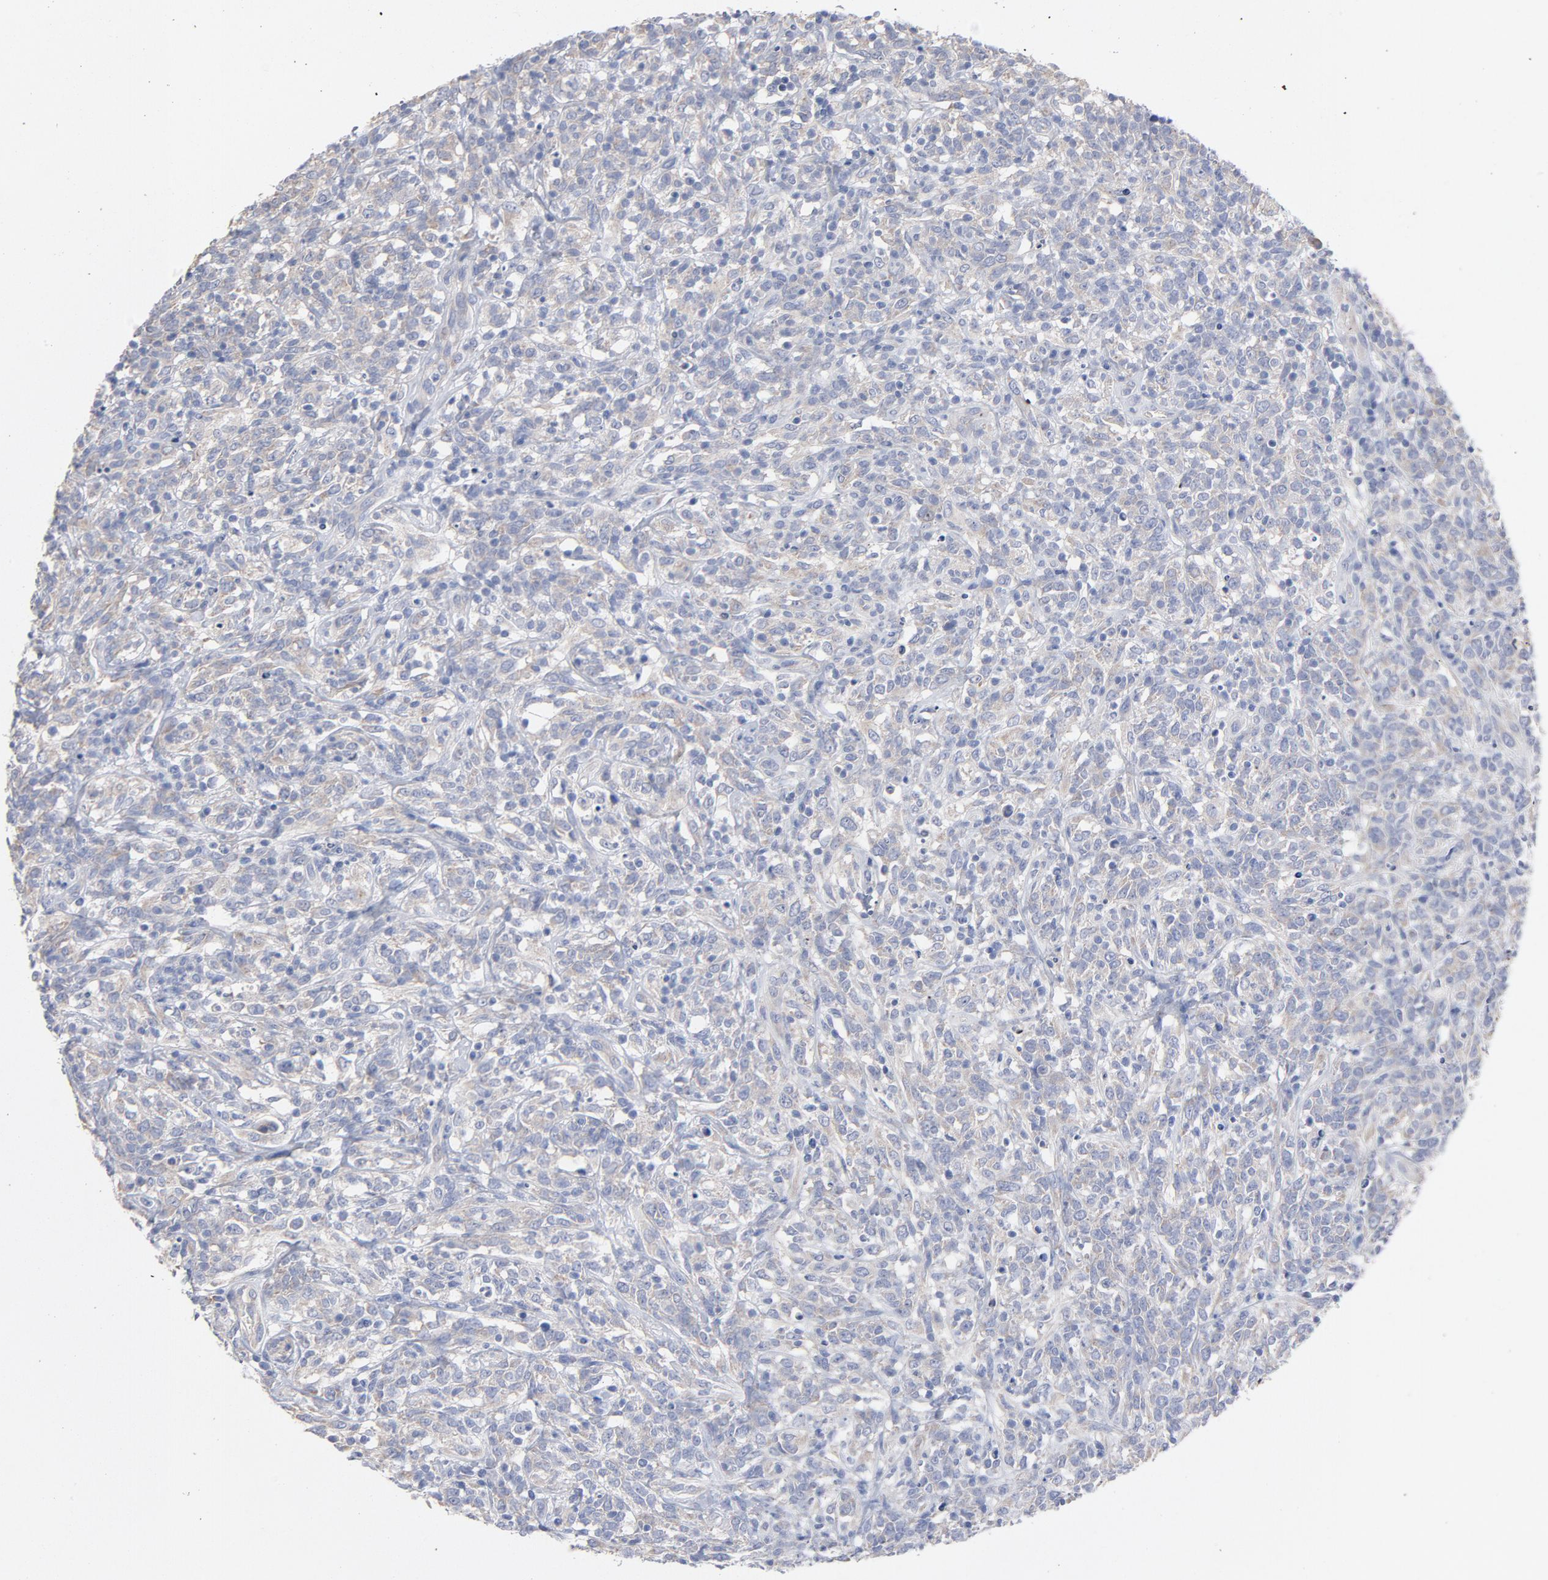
{"staining": {"intensity": "weak", "quantity": "<25%", "location": "cytoplasmic/membranous"}, "tissue": "lymphoma", "cell_type": "Tumor cells", "image_type": "cancer", "snomed": [{"axis": "morphology", "description": "Malignant lymphoma, non-Hodgkin's type, High grade"}, {"axis": "topography", "description": "Lymph node"}], "caption": "Histopathology image shows no significant protein expression in tumor cells of high-grade malignant lymphoma, non-Hodgkin's type.", "gene": "CPE", "patient": {"sex": "female", "age": 73}}